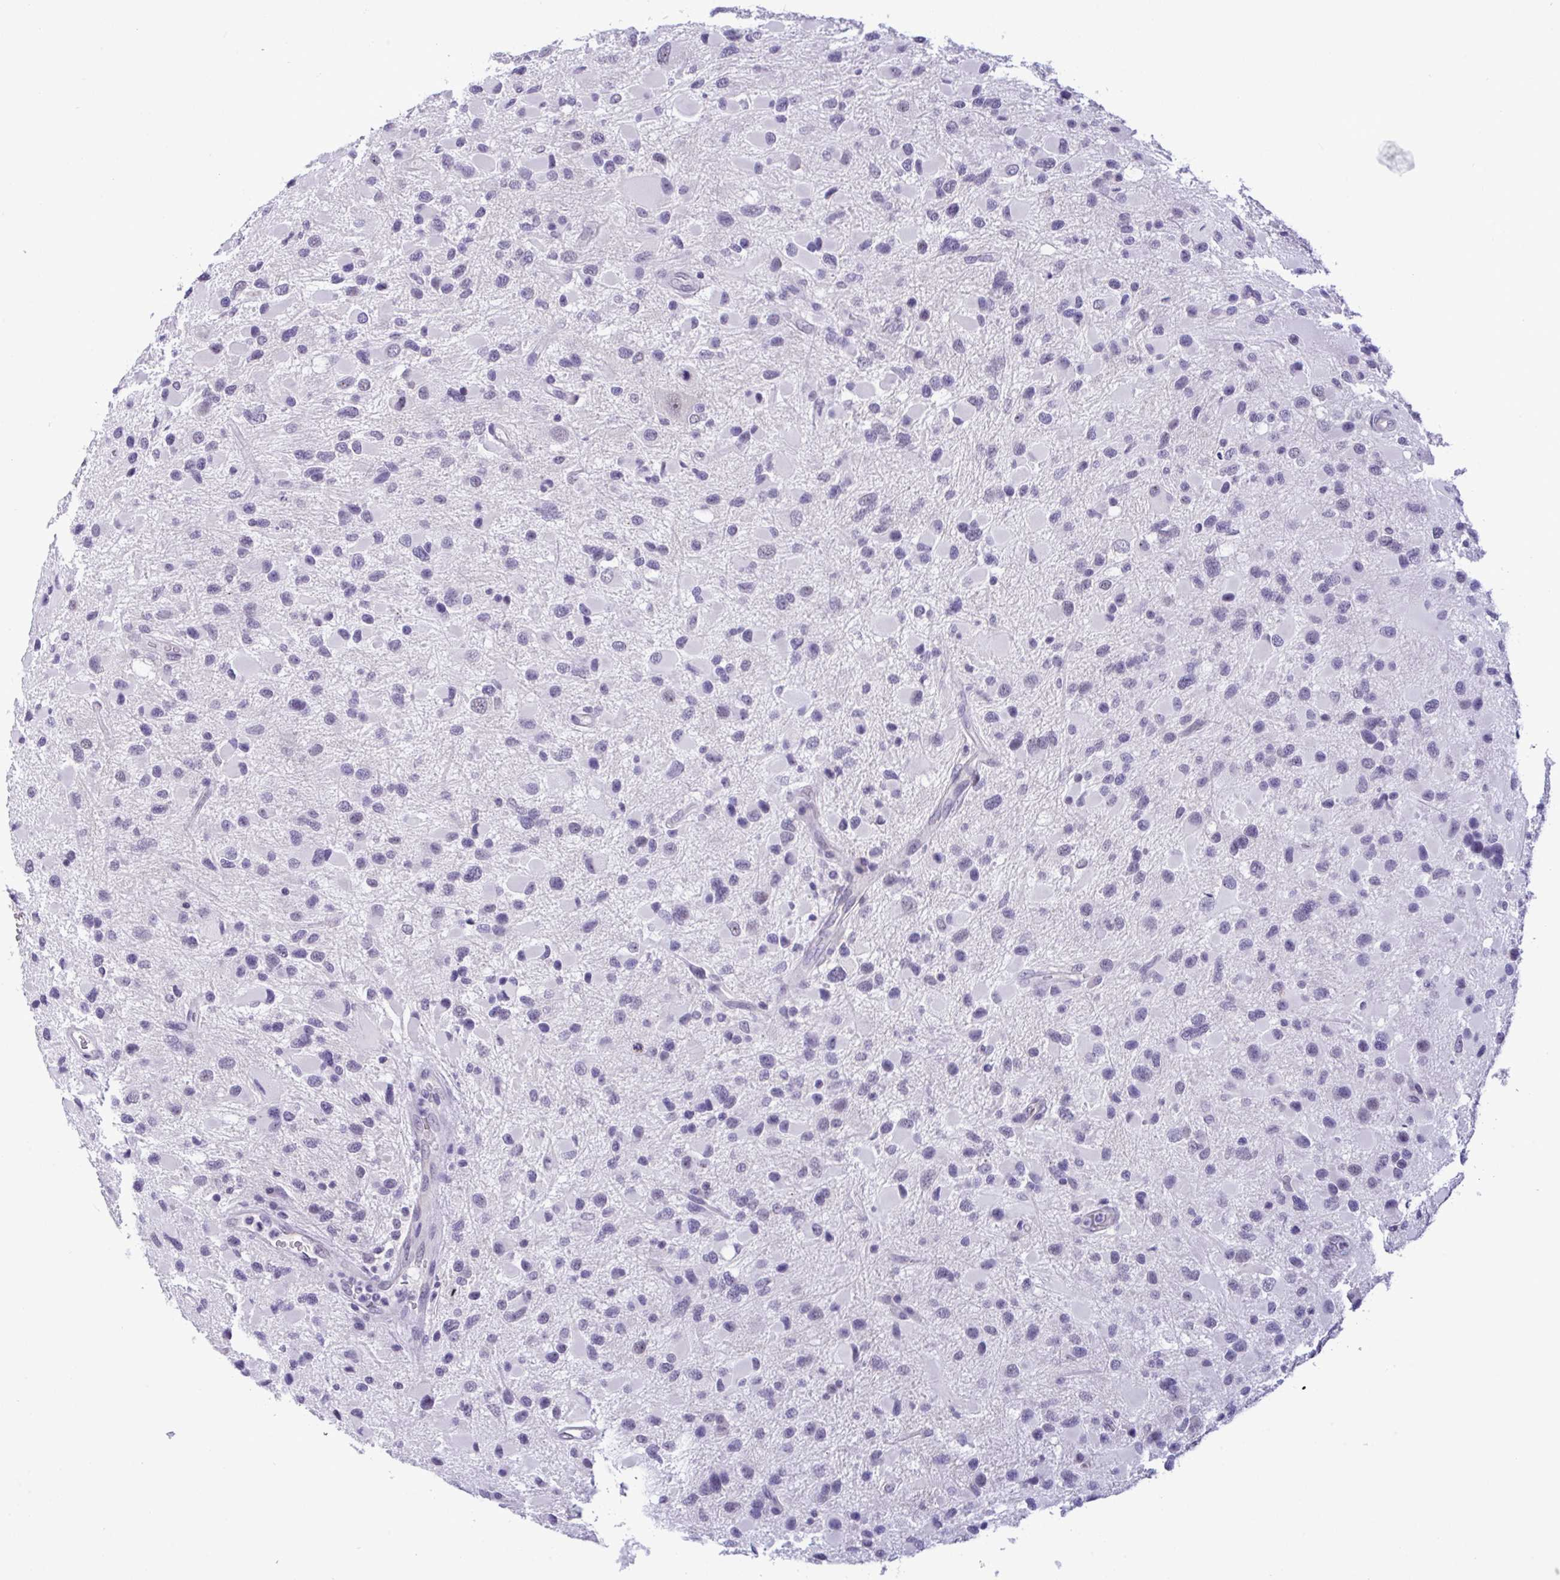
{"staining": {"intensity": "negative", "quantity": "none", "location": "none"}, "tissue": "glioma", "cell_type": "Tumor cells", "image_type": "cancer", "snomed": [{"axis": "morphology", "description": "Glioma, malignant, Low grade"}, {"axis": "topography", "description": "Brain"}], "caption": "Glioma stained for a protein using IHC displays no positivity tumor cells.", "gene": "YBX2", "patient": {"sex": "female", "age": 32}}